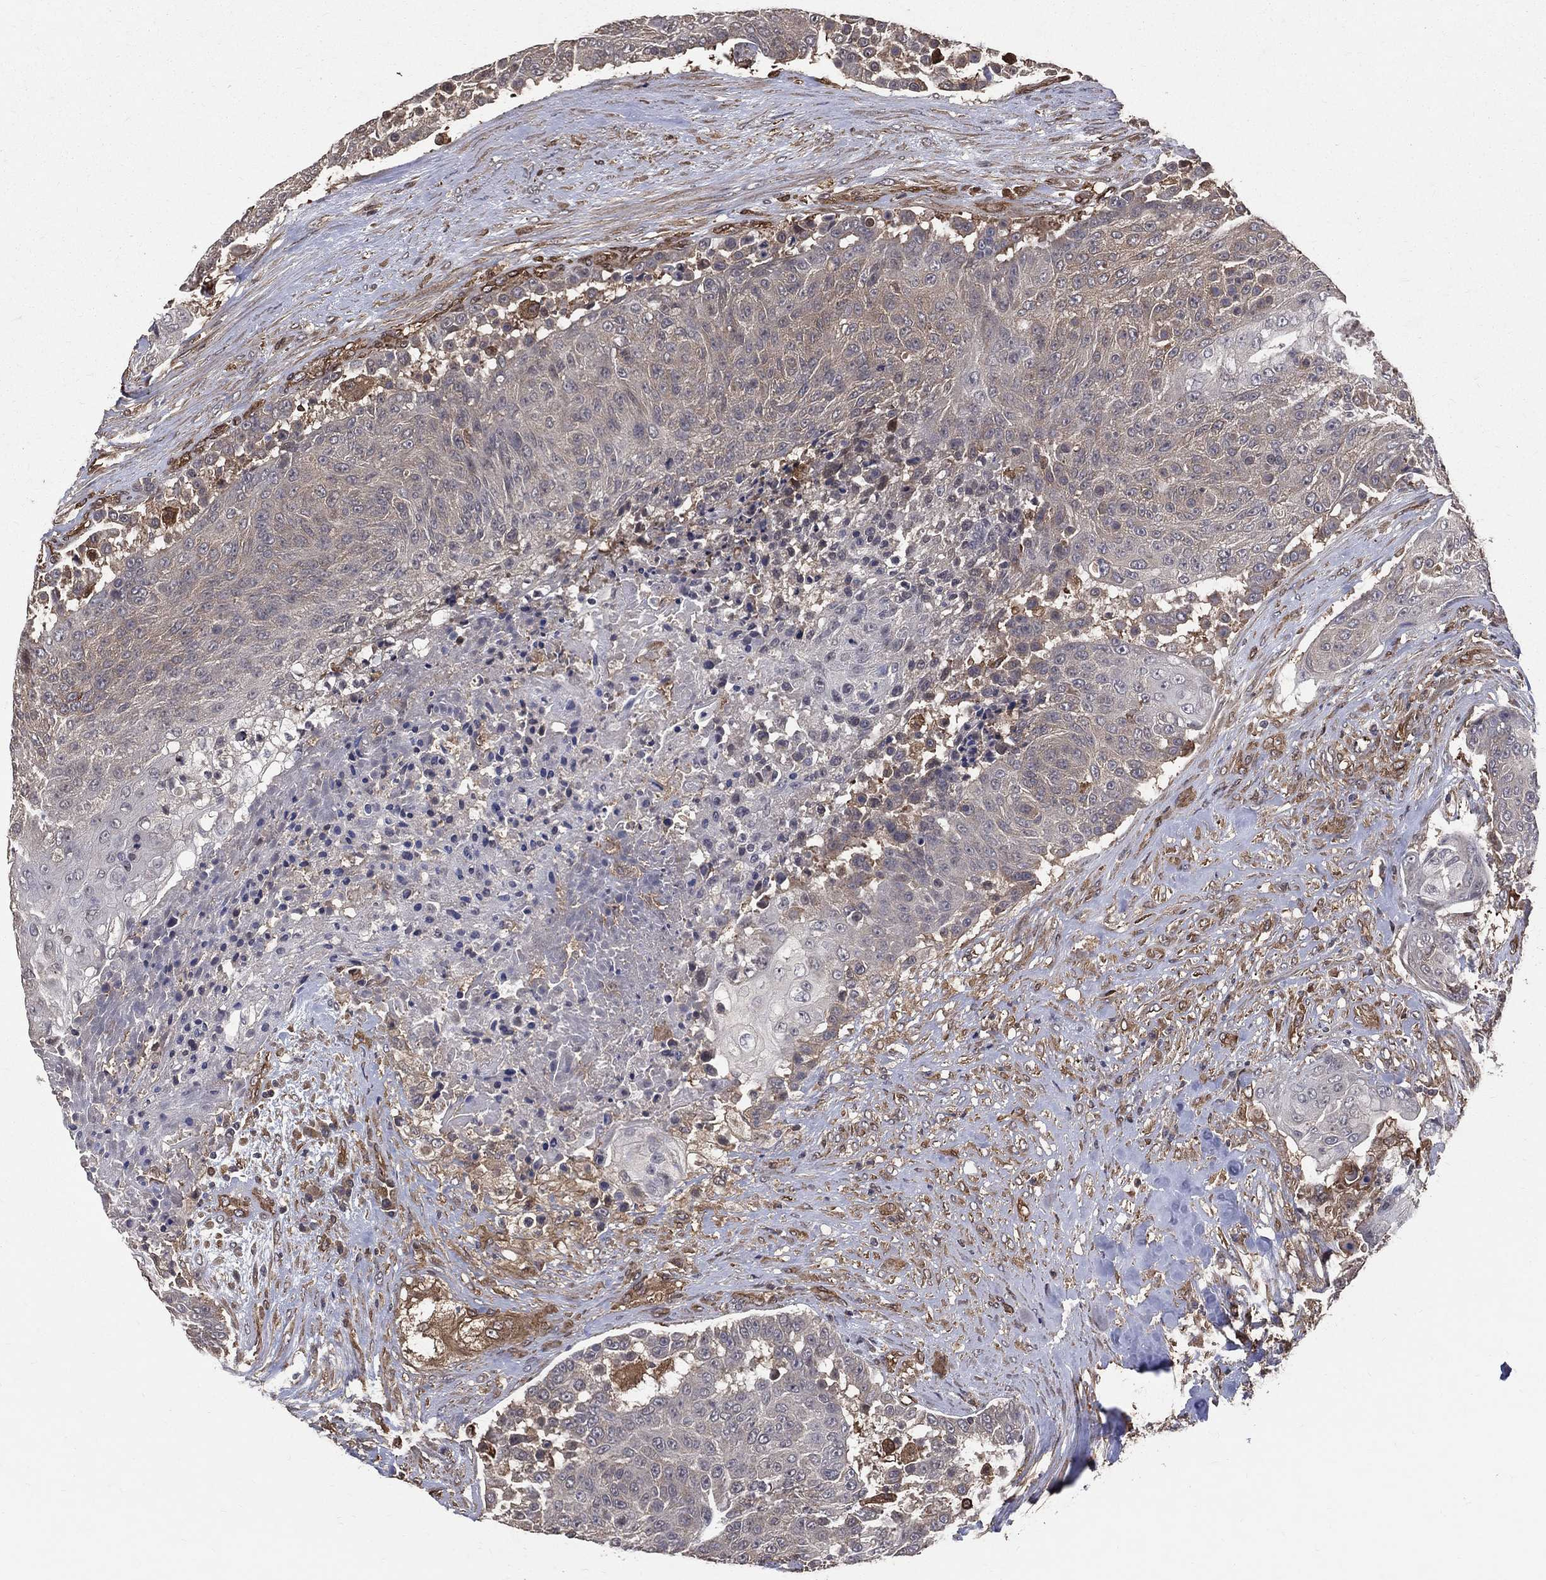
{"staining": {"intensity": "weak", "quantity": "<25%", "location": "cytoplasmic/membranous"}, "tissue": "urothelial cancer", "cell_type": "Tumor cells", "image_type": "cancer", "snomed": [{"axis": "morphology", "description": "Urothelial carcinoma, High grade"}, {"axis": "topography", "description": "Urinary bladder"}], "caption": "IHC photomicrograph of urothelial cancer stained for a protein (brown), which displays no staining in tumor cells.", "gene": "DPYSL2", "patient": {"sex": "female", "age": 63}}